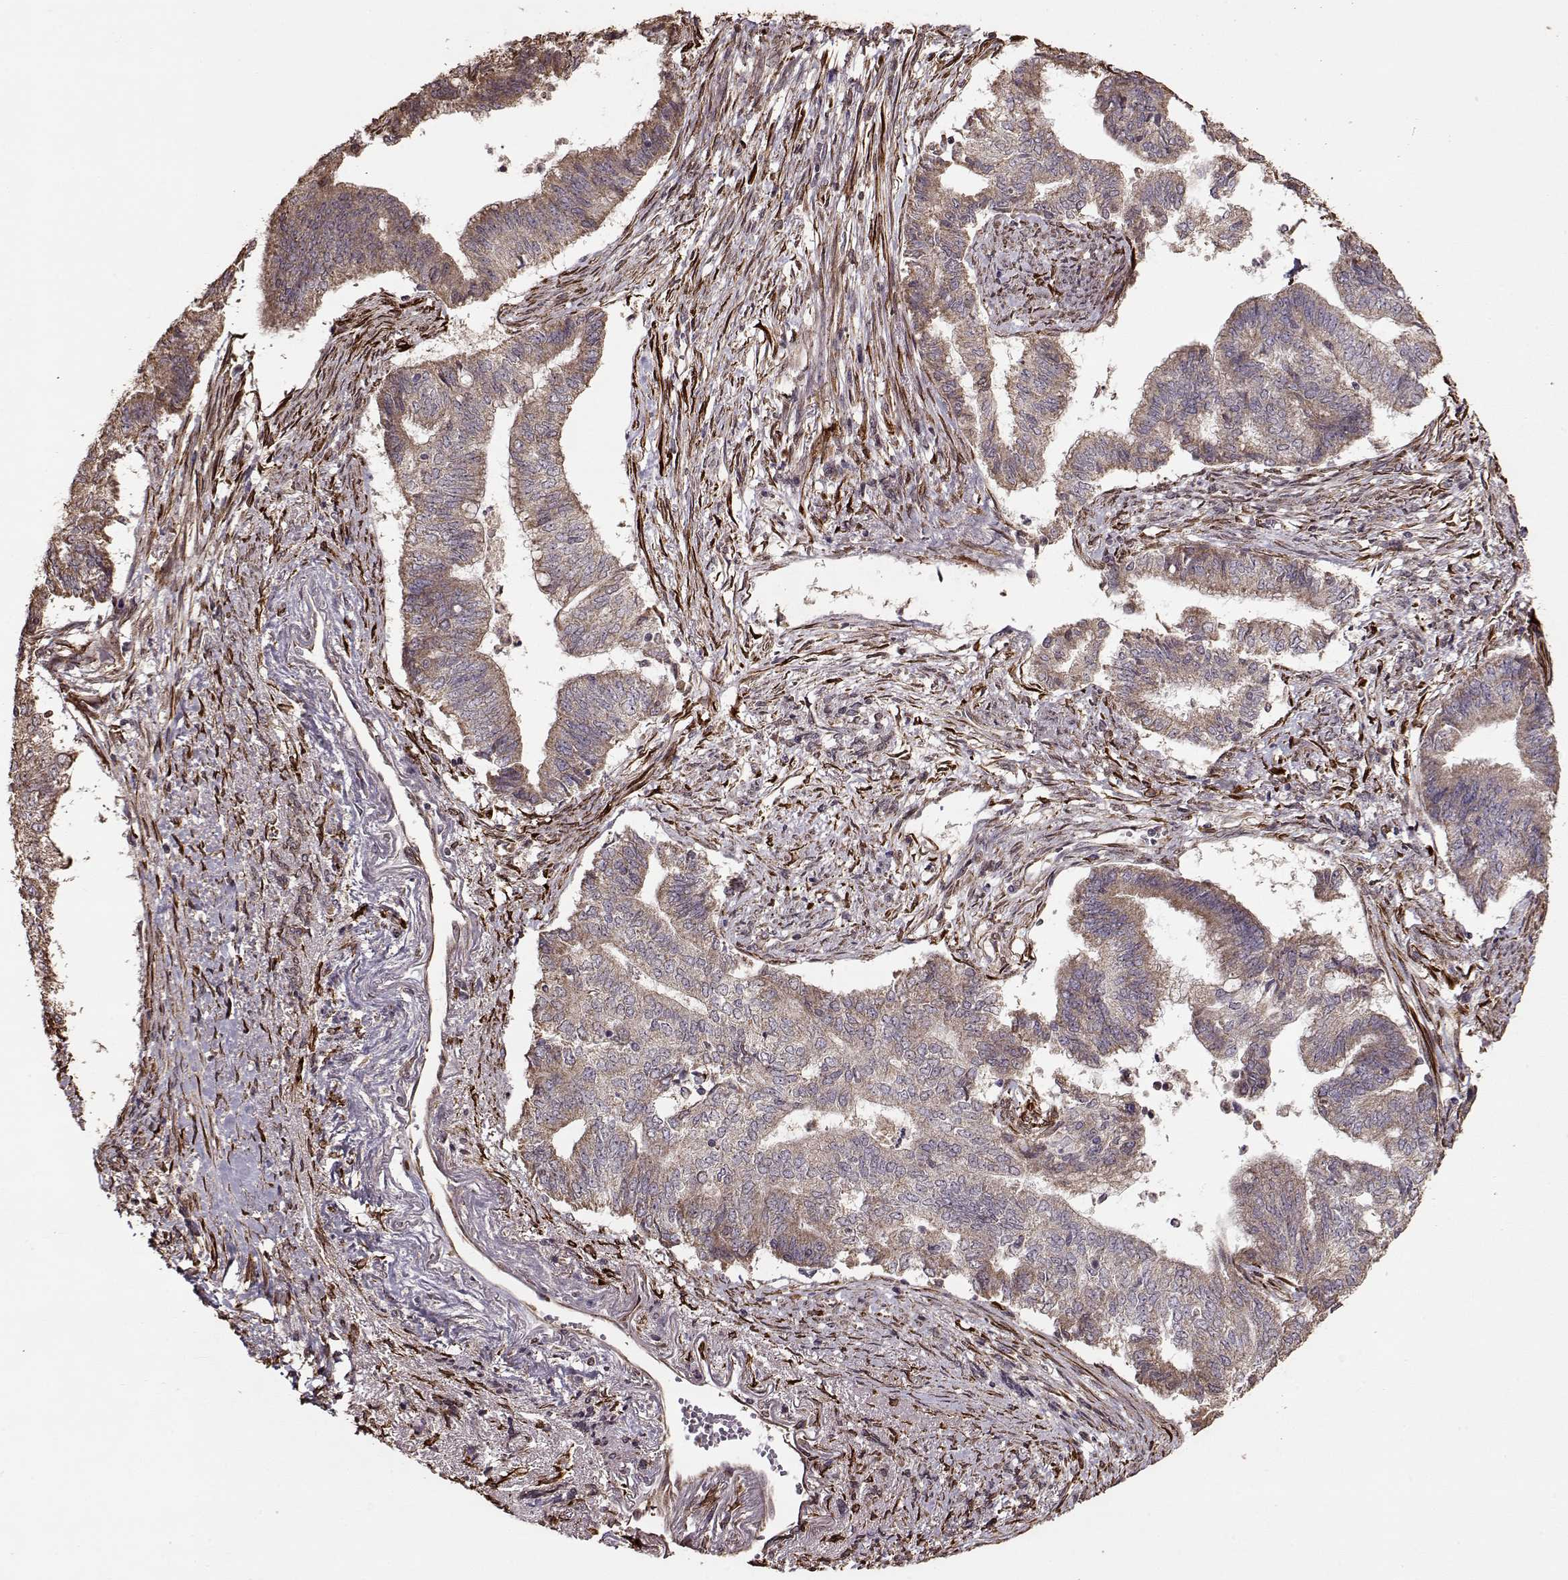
{"staining": {"intensity": "weak", "quantity": ">75%", "location": "cytoplasmic/membranous"}, "tissue": "endometrial cancer", "cell_type": "Tumor cells", "image_type": "cancer", "snomed": [{"axis": "morphology", "description": "Adenocarcinoma, NOS"}, {"axis": "topography", "description": "Endometrium"}], "caption": "Immunohistochemistry histopathology image of neoplastic tissue: endometrial adenocarcinoma stained using immunohistochemistry shows low levels of weak protein expression localized specifically in the cytoplasmic/membranous of tumor cells, appearing as a cytoplasmic/membranous brown color.", "gene": "IMMP1L", "patient": {"sex": "female", "age": 65}}